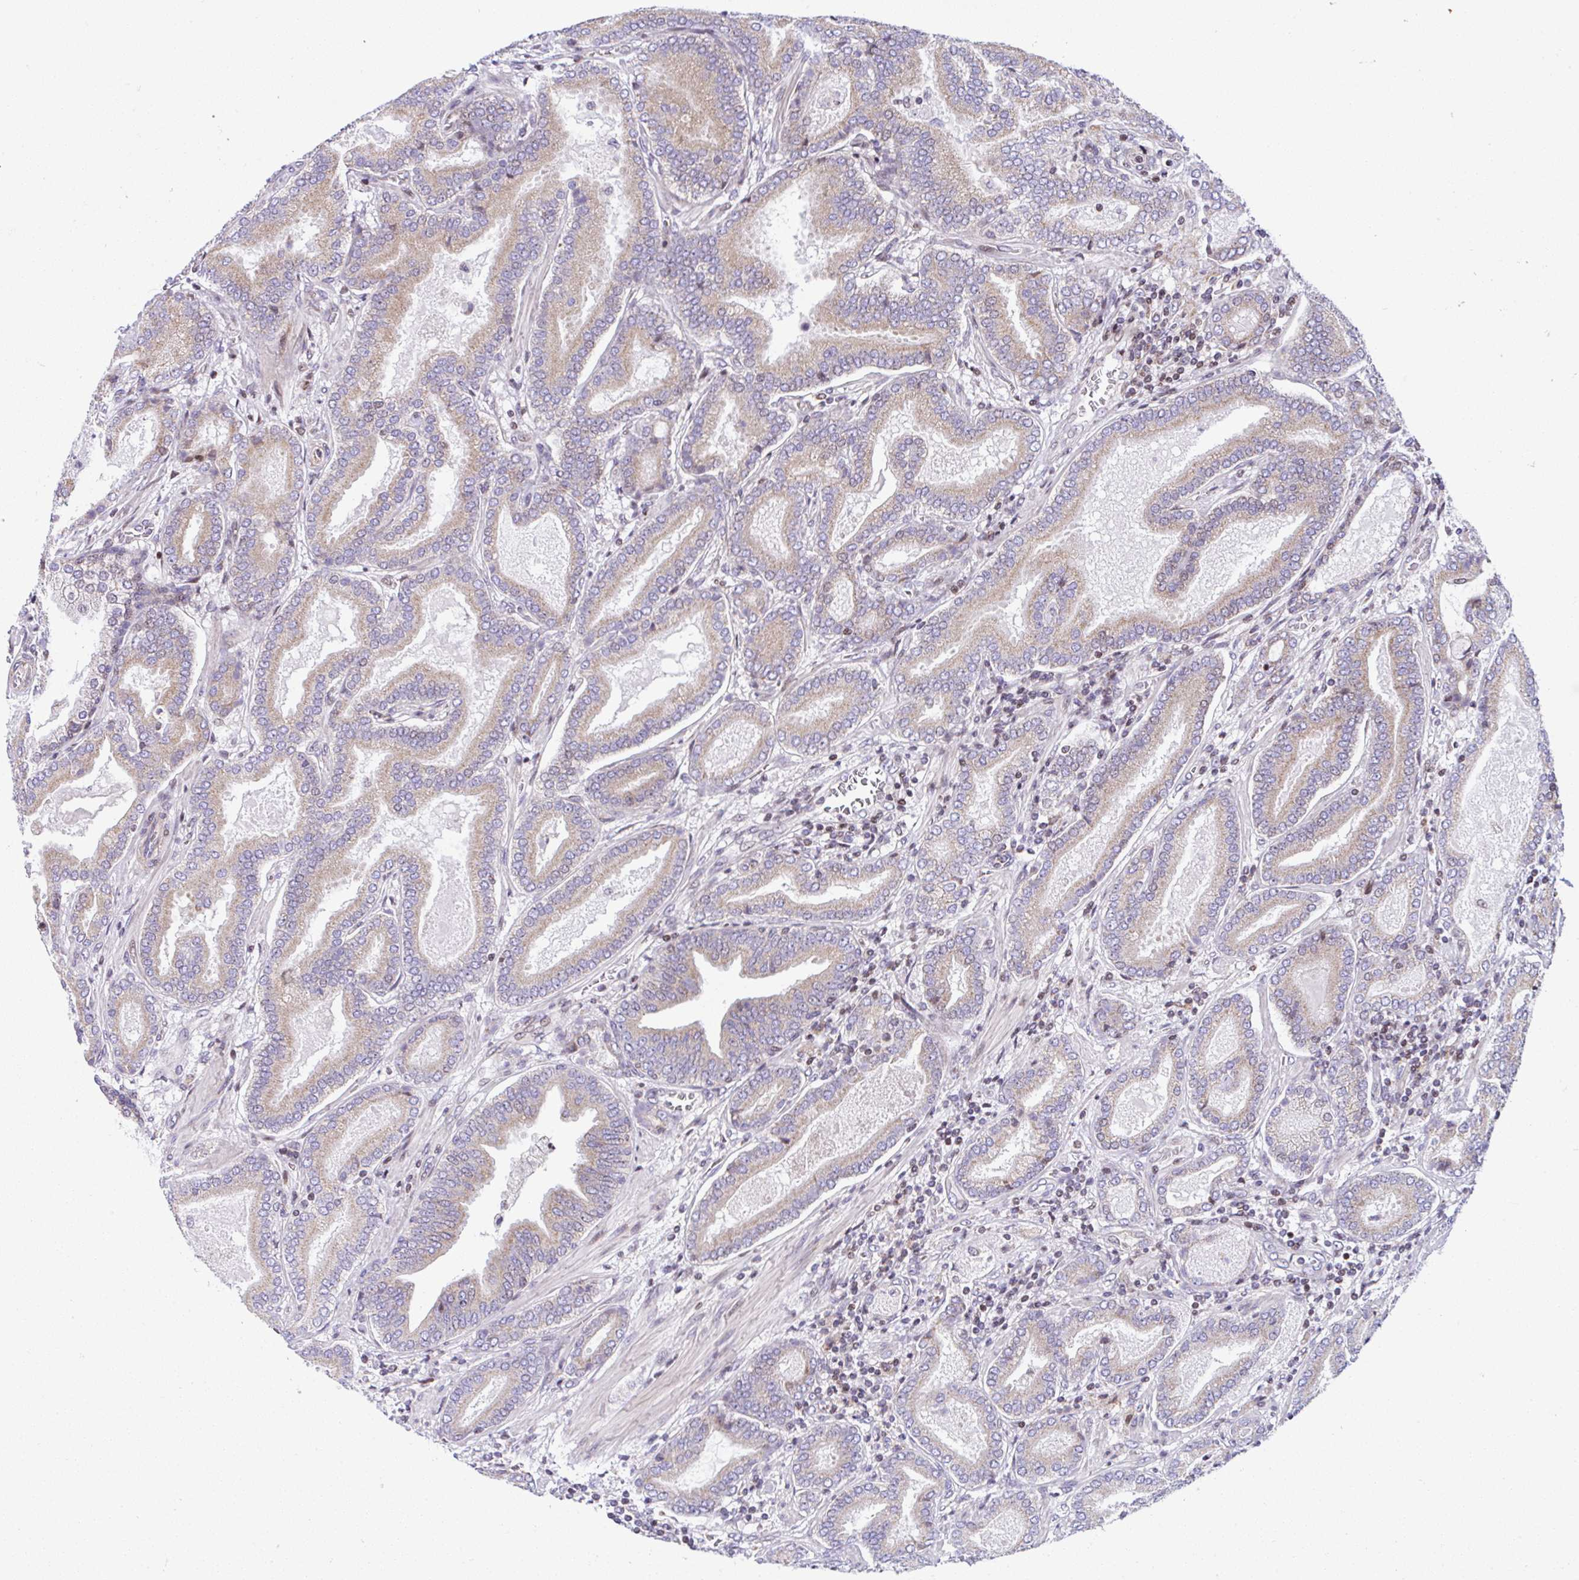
{"staining": {"intensity": "weak", "quantity": "25%-75%", "location": "cytoplasmic/membranous"}, "tissue": "prostate cancer", "cell_type": "Tumor cells", "image_type": "cancer", "snomed": [{"axis": "morphology", "description": "Adenocarcinoma, High grade"}, {"axis": "topography", "description": "Prostate"}], "caption": "Human prostate high-grade adenocarcinoma stained with a protein marker demonstrates weak staining in tumor cells.", "gene": "FIGNL1", "patient": {"sex": "male", "age": 62}}